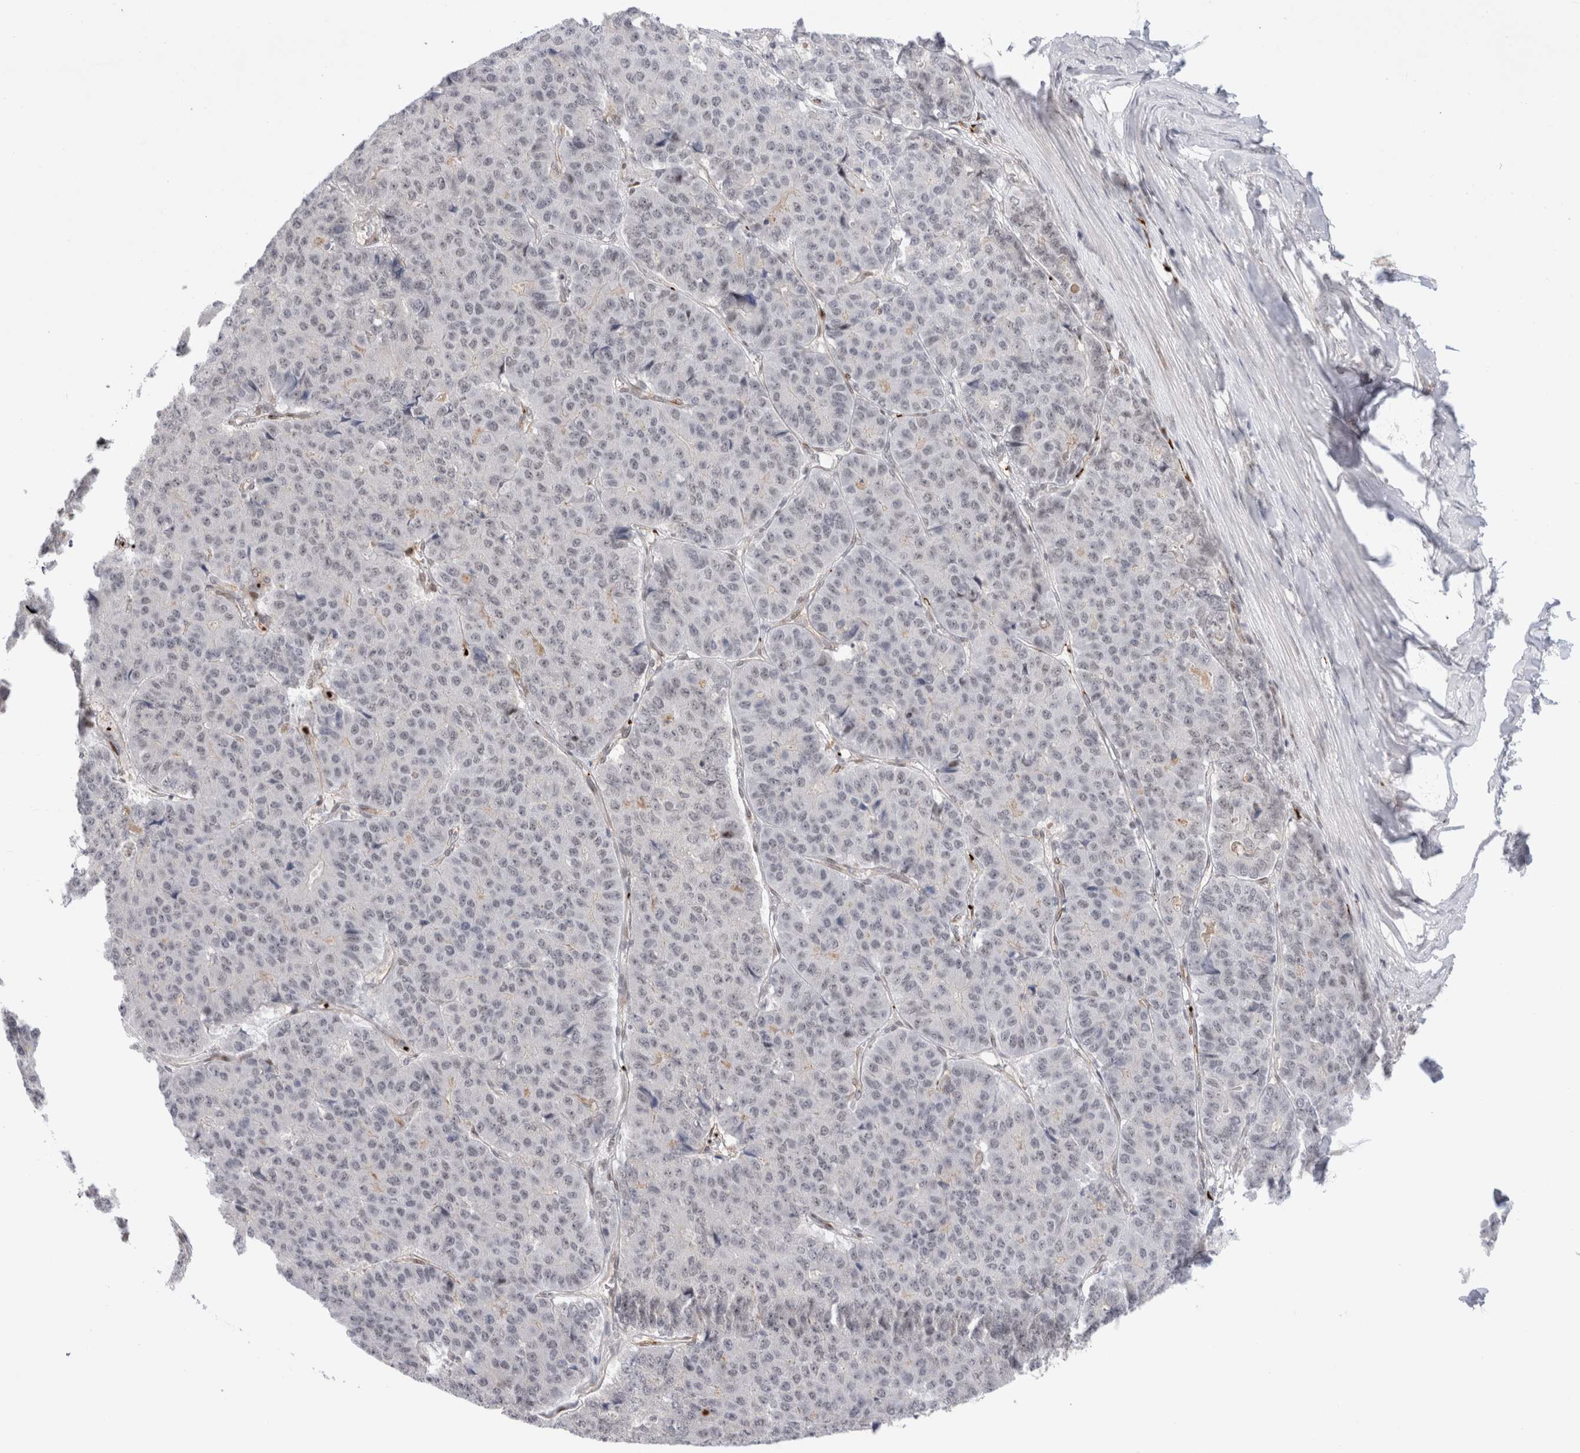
{"staining": {"intensity": "negative", "quantity": "none", "location": "none"}, "tissue": "pancreatic cancer", "cell_type": "Tumor cells", "image_type": "cancer", "snomed": [{"axis": "morphology", "description": "Adenocarcinoma, NOS"}, {"axis": "topography", "description": "Pancreas"}], "caption": "Tumor cells are negative for brown protein staining in pancreatic cancer (adenocarcinoma).", "gene": "VPS28", "patient": {"sex": "male", "age": 50}}